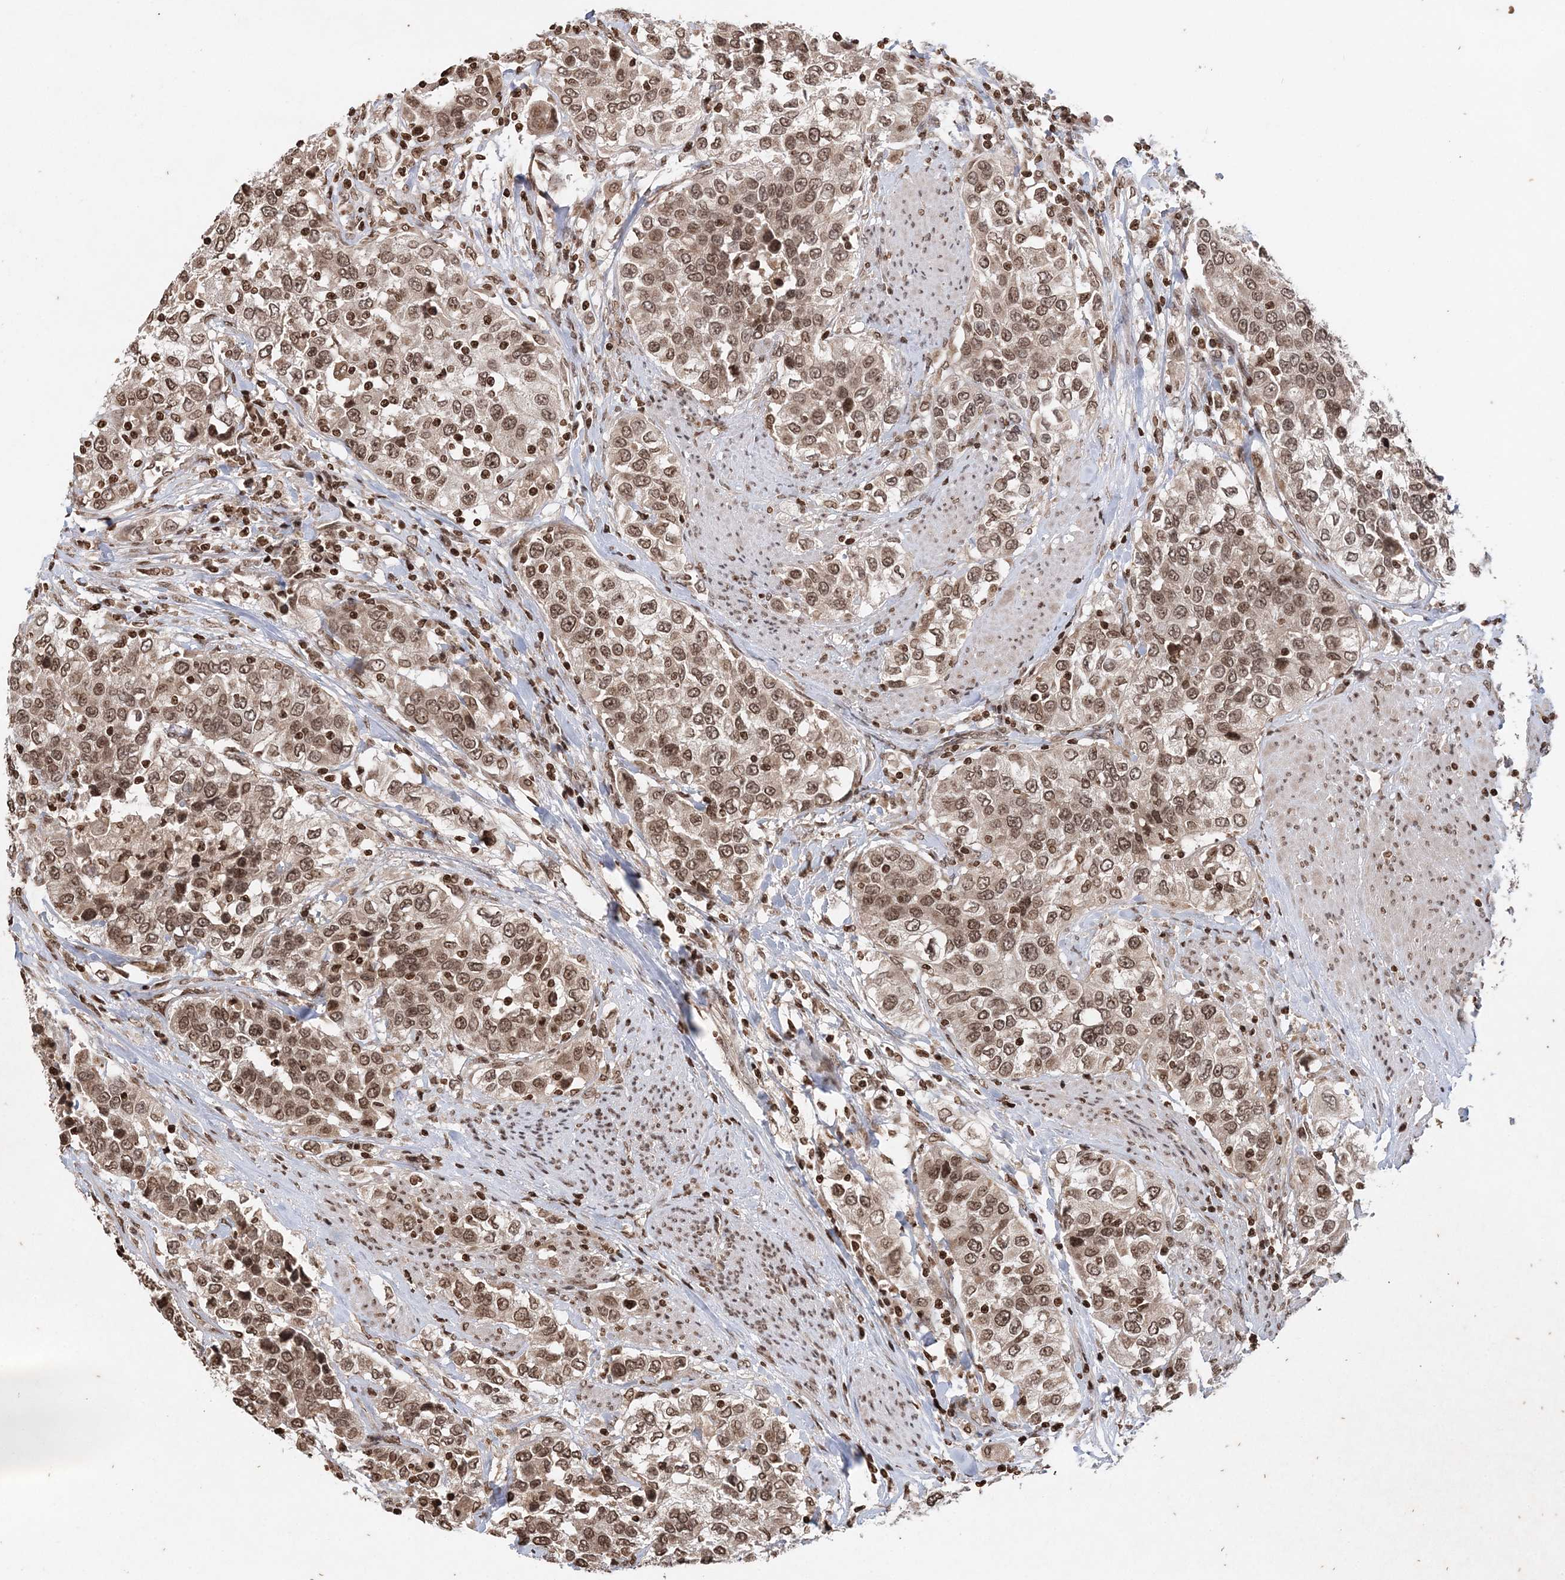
{"staining": {"intensity": "moderate", "quantity": ">75%", "location": "cytoplasmic/membranous,nuclear"}, "tissue": "urothelial cancer", "cell_type": "Tumor cells", "image_type": "cancer", "snomed": [{"axis": "morphology", "description": "Urothelial carcinoma, High grade"}, {"axis": "topography", "description": "Urinary bladder"}], "caption": "Immunohistochemistry image of neoplastic tissue: high-grade urothelial carcinoma stained using immunohistochemistry exhibits medium levels of moderate protein expression localized specifically in the cytoplasmic/membranous and nuclear of tumor cells, appearing as a cytoplasmic/membranous and nuclear brown color.", "gene": "NEDD9", "patient": {"sex": "female", "age": 80}}